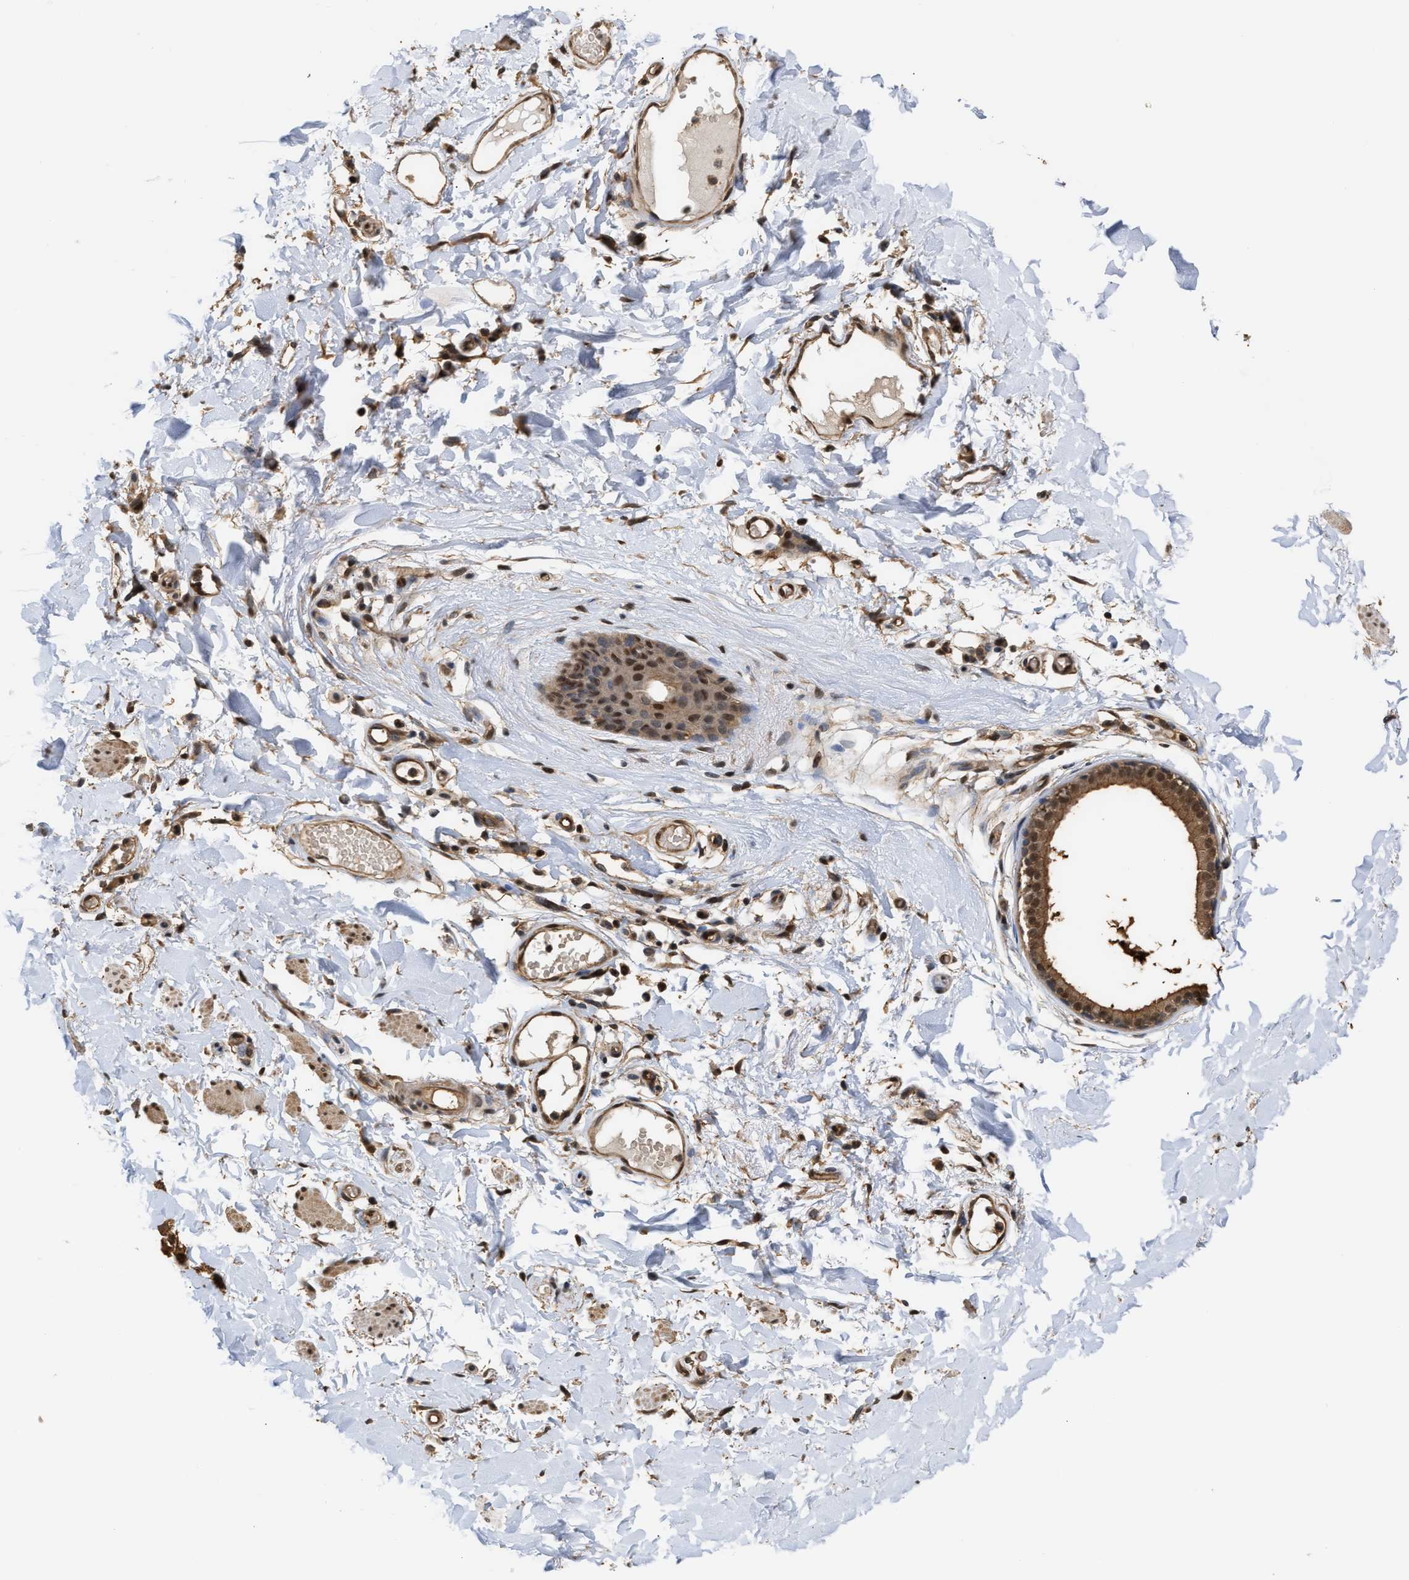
{"staining": {"intensity": "moderate", "quantity": ">75%", "location": "cytoplasmic/membranous,nuclear"}, "tissue": "skin", "cell_type": "Epidermal cells", "image_type": "normal", "snomed": [{"axis": "morphology", "description": "Normal tissue, NOS"}, {"axis": "topography", "description": "Vulva"}], "caption": "Protein expression by immunohistochemistry (IHC) shows moderate cytoplasmic/membranous,nuclear staining in approximately >75% of epidermal cells in benign skin.", "gene": "SCAI", "patient": {"sex": "female", "age": 73}}